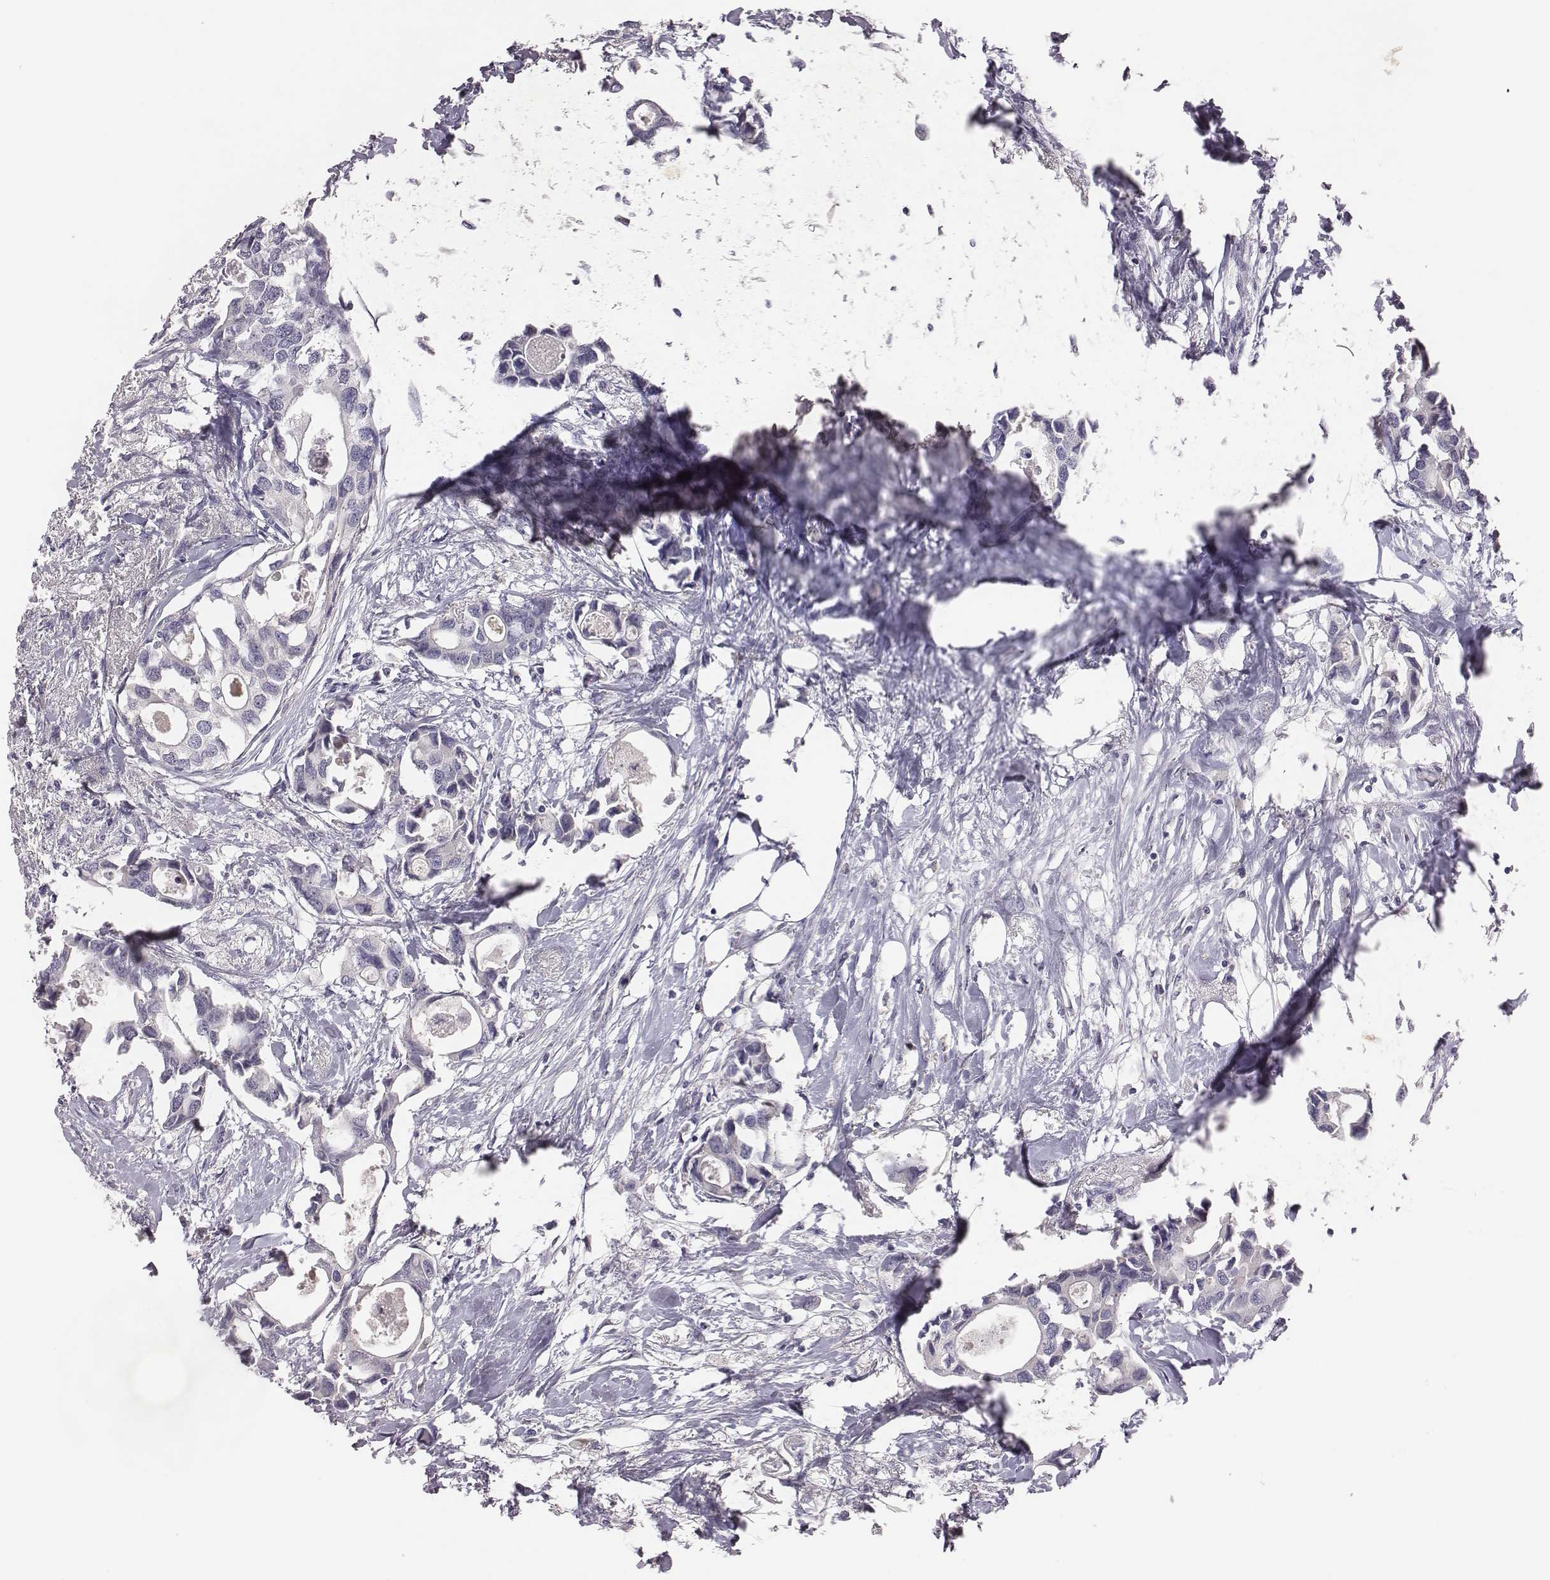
{"staining": {"intensity": "negative", "quantity": "none", "location": "none"}, "tissue": "breast cancer", "cell_type": "Tumor cells", "image_type": "cancer", "snomed": [{"axis": "morphology", "description": "Duct carcinoma"}, {"axis": "topography", "description": "Breast"}], "caption": "Breast cancer stained for a protein using immunohistochemistry demonstrates no positivity tumor cells.", "gene": "EN1", "patient": {"sex": "female", "age": 83}}